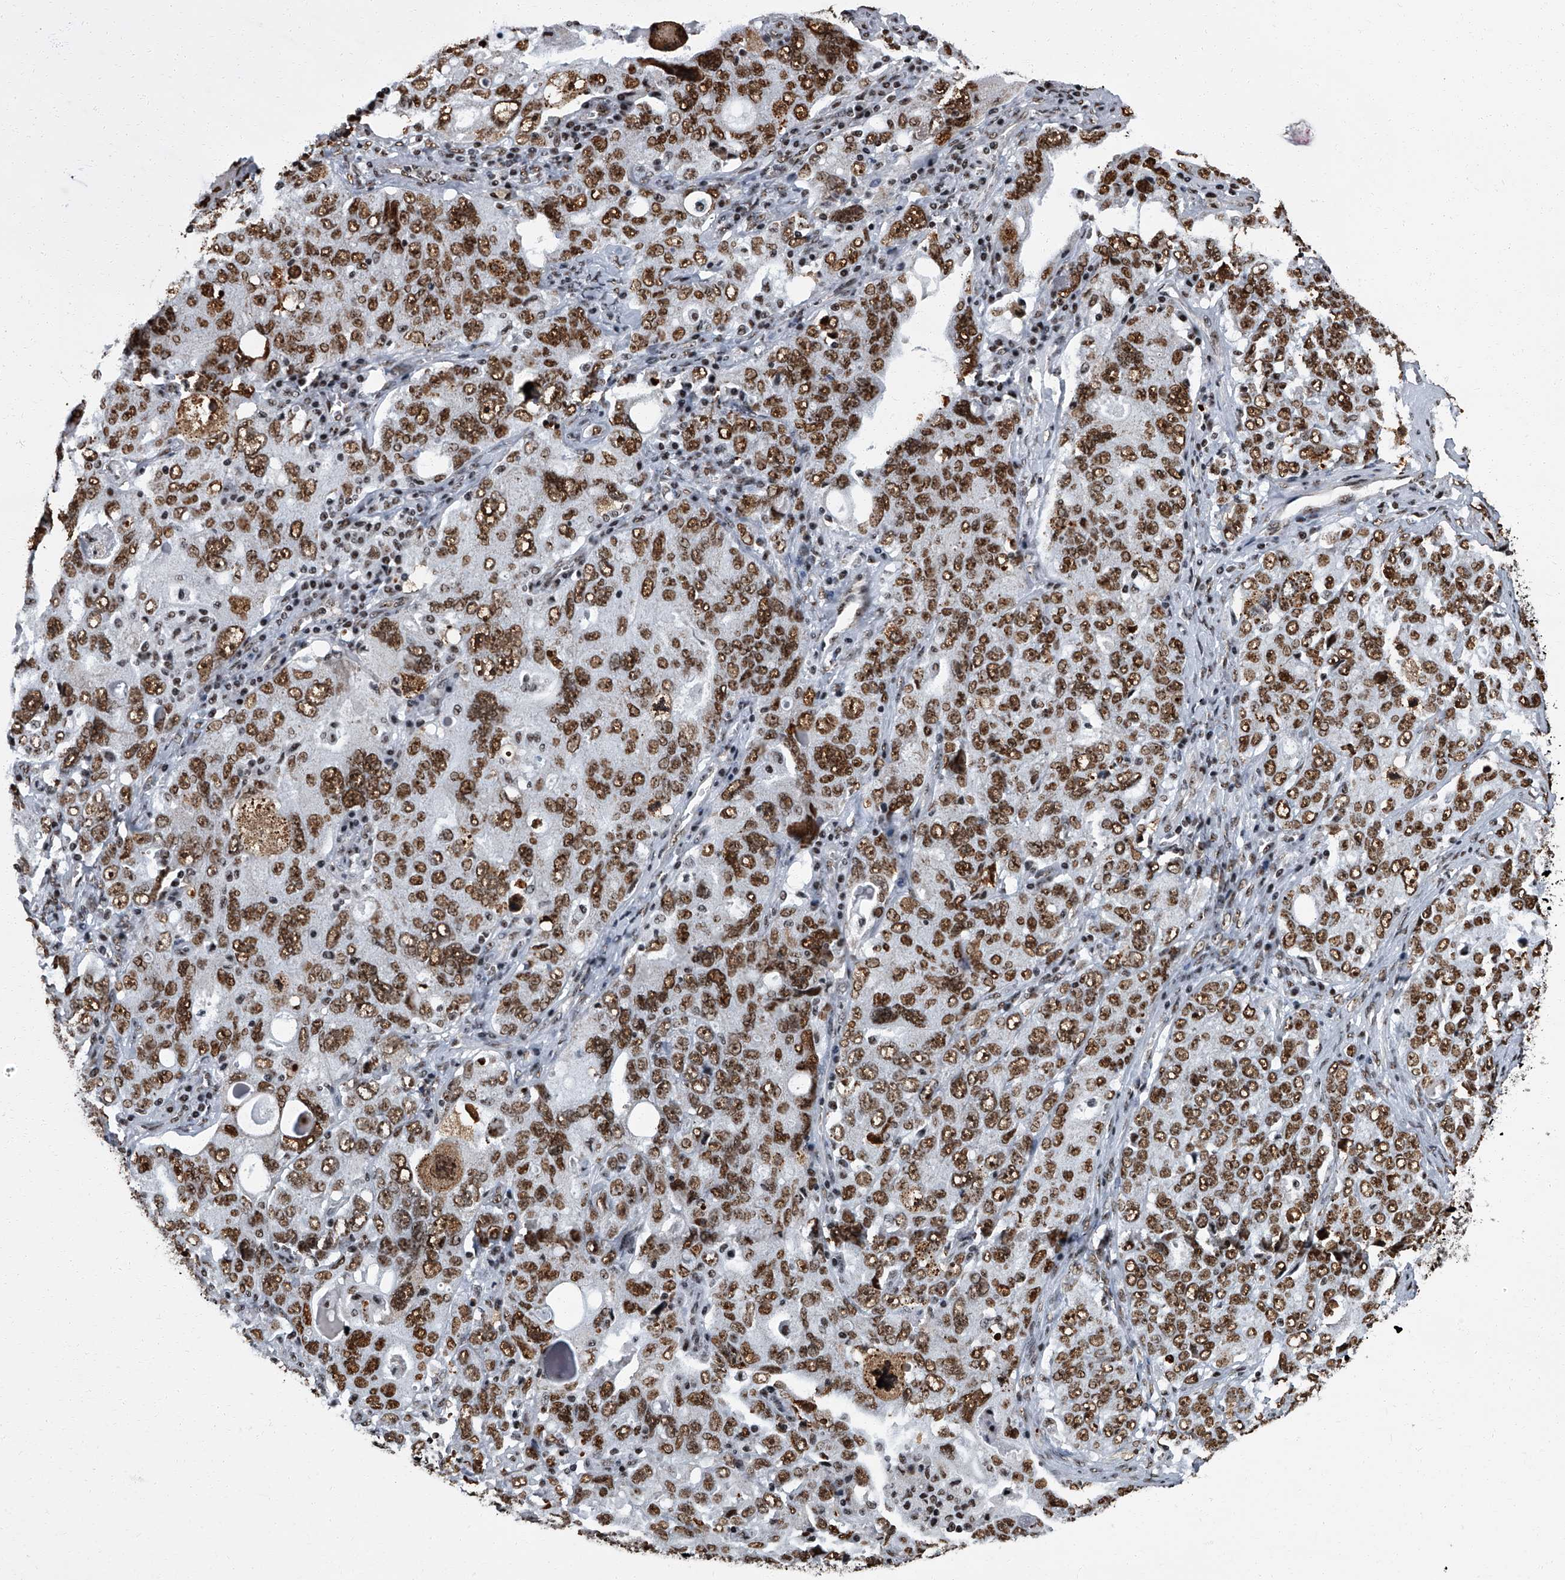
{"staining": {"intensity": "moderate", "quantity": ">75%", "location": "nuclear"}, "tissue": "ovarian cancer", "cell_type": "Tumor cells", "image_type": "cancer", "snomed": [{"axis": "morphology", "description": "Carcinoma, endometroid"}, {"axis": "topography", "description": "Ovary"}], "caption": "Approximately >75% of tumor cells in human endometroid carcinoma (ovarian) demonstrate moderate nuclear protein staining as visualized by brown immunohistochemical staining.", "gene": "ZNF518B", "patient": {"sex": "female", "age": 62}}